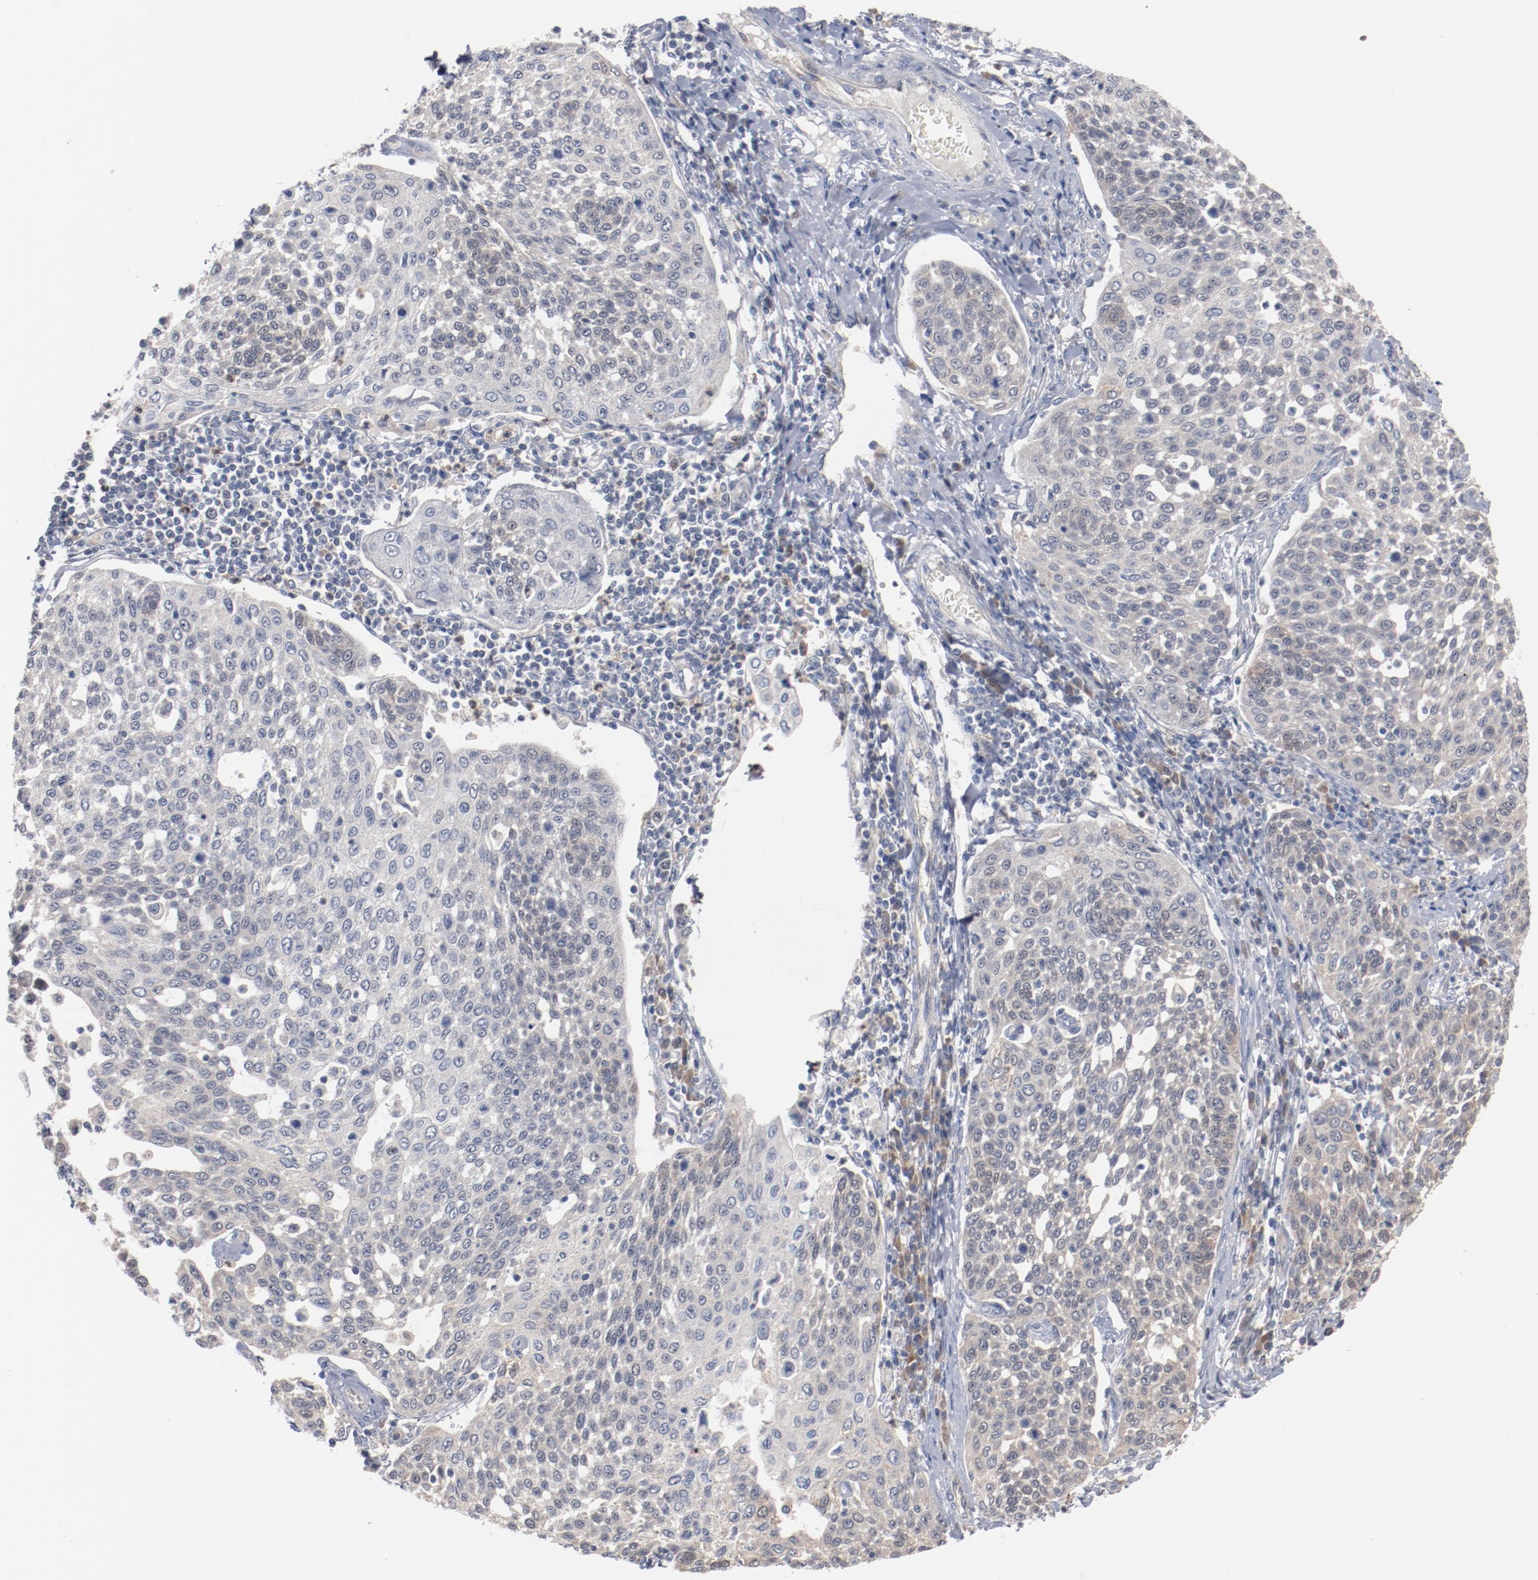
{"staining": {"intensity": "weak", "quantity": ">75%", "location": "cytoplasmic/membranous"}, "tissue": "cervical cancer", "cell_type": "Tumor cells", "image_type": "cancer", "snomed": [{"axis": "morphology", "description": "Squamous cell carcinoma, NOS"}, {"axis": "topography", "description": "Cervix"}], "caption": "Tumor cells exhibit weak cytoplasmic/membranous expression in about >75% of cells in cervical cancer.", "gene": "RNASE11", "patient": {"sex": "female", "age": 34}}